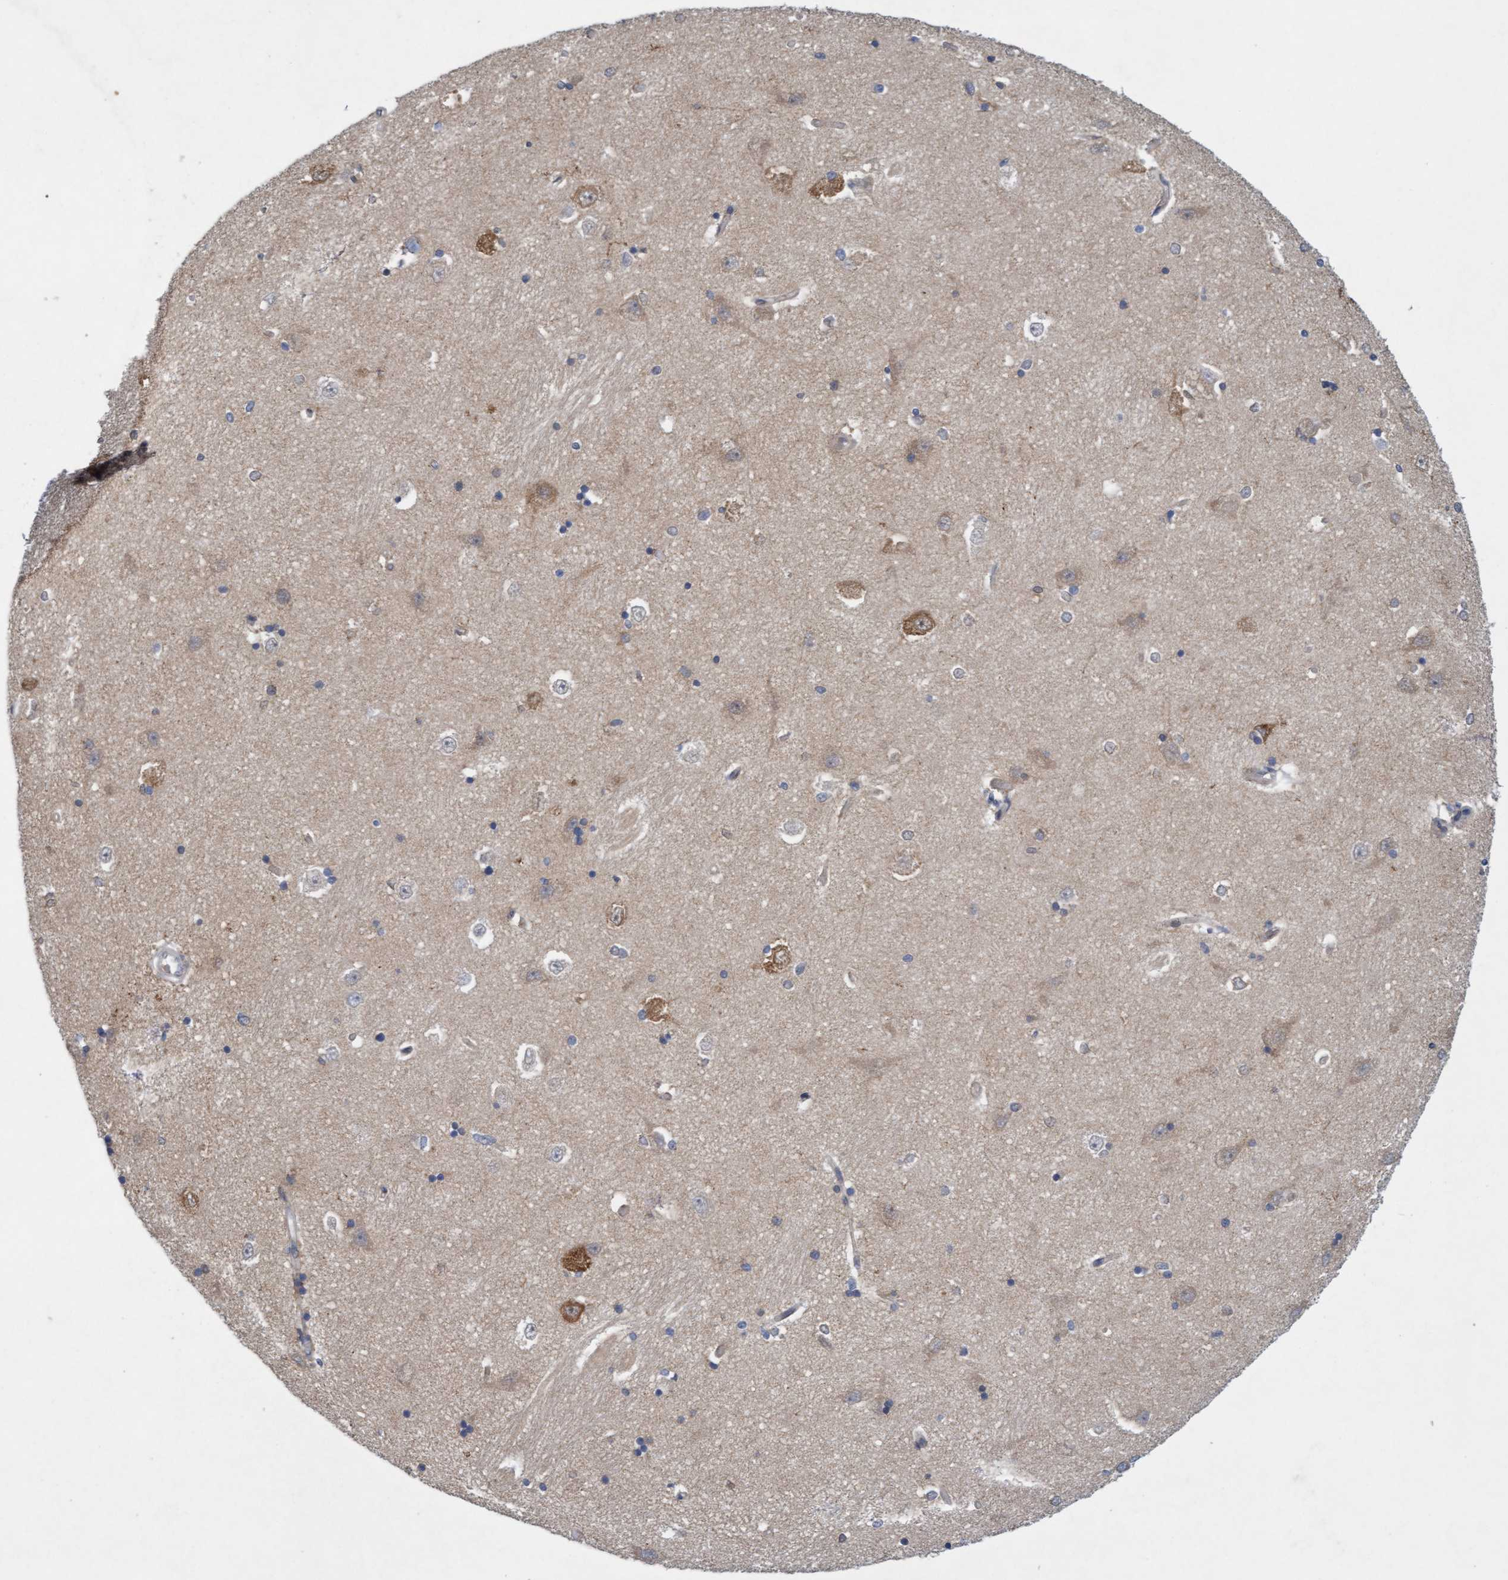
{"staining": {"intensity": "weak", "quantity": "<25%", "location": "cytoplasmic/membranous"}, "tissue": "hippocampus", "cell_type": "Glial cells", "image_type": "normal", "snomed": [{"axis": "morphology", "description": "Normal tissue, NOS"}, {"axis": "topography", "description": "Hippocampus"}], "caption": "DAB immunohistochemical staining of unremarkable hippocampus displays no significant positivity in glial cells.", "gene": "DDHD2", "patient": {"sex": "male", "age": 45}}